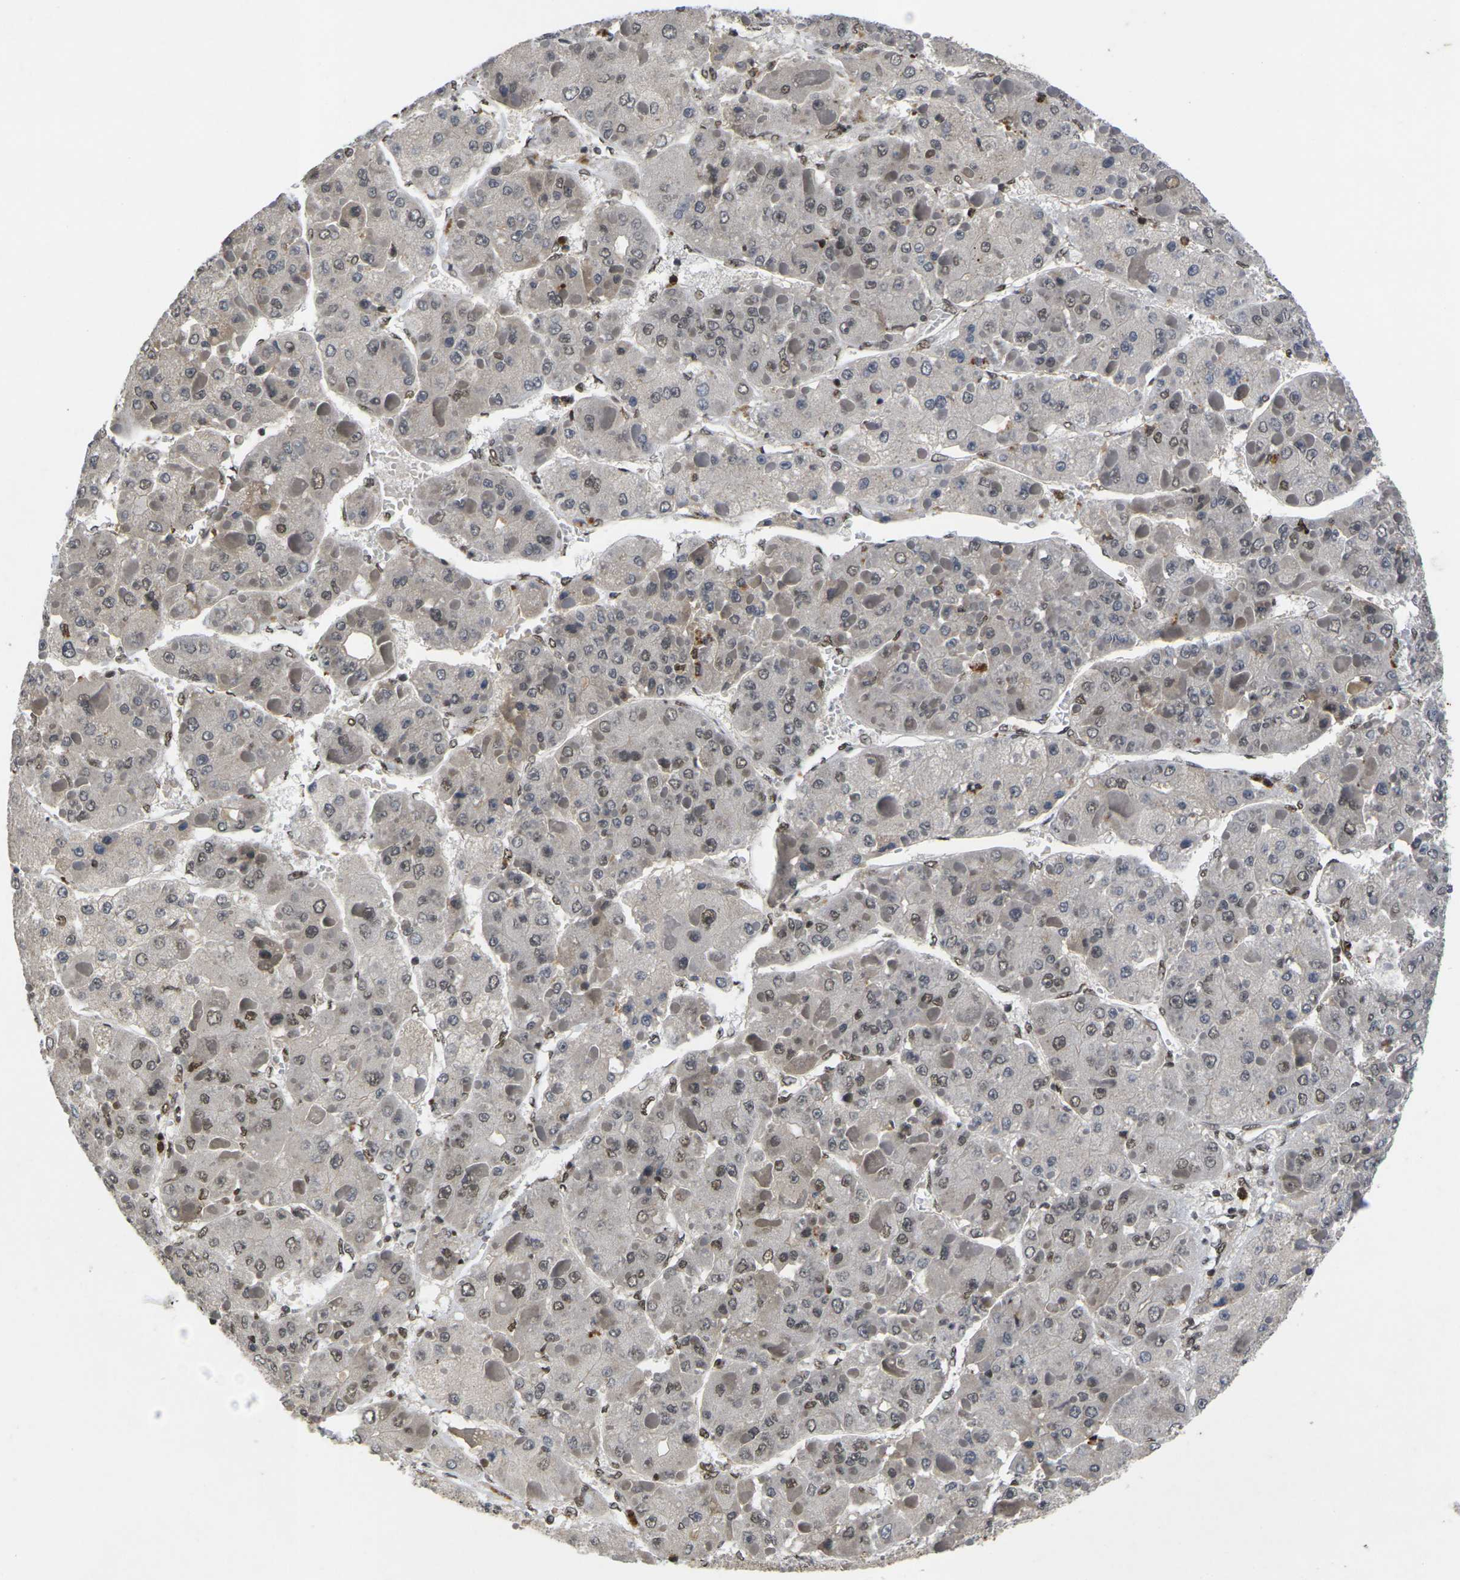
{"staining": {"intensity": "weak", "quantity": "25%-75%", "location": "nuclear"}, "tissue": "liver cancer", "cell_type": "Tumor cells", "image_type": "cancer", "snomed": [{"axis": "morphology", "description": "Carcinoma, Hepatocellular, NOS"}, {"axis": "topography", "description": "Liver"}], "caption": "Tumor cells show low levels of weak nuclear positivity in approximately 25%-75% of cells in liver hepatocellular carcinoma.", "gene": "GTF2E1", "patient": {"sex": "female", "age": 73}}